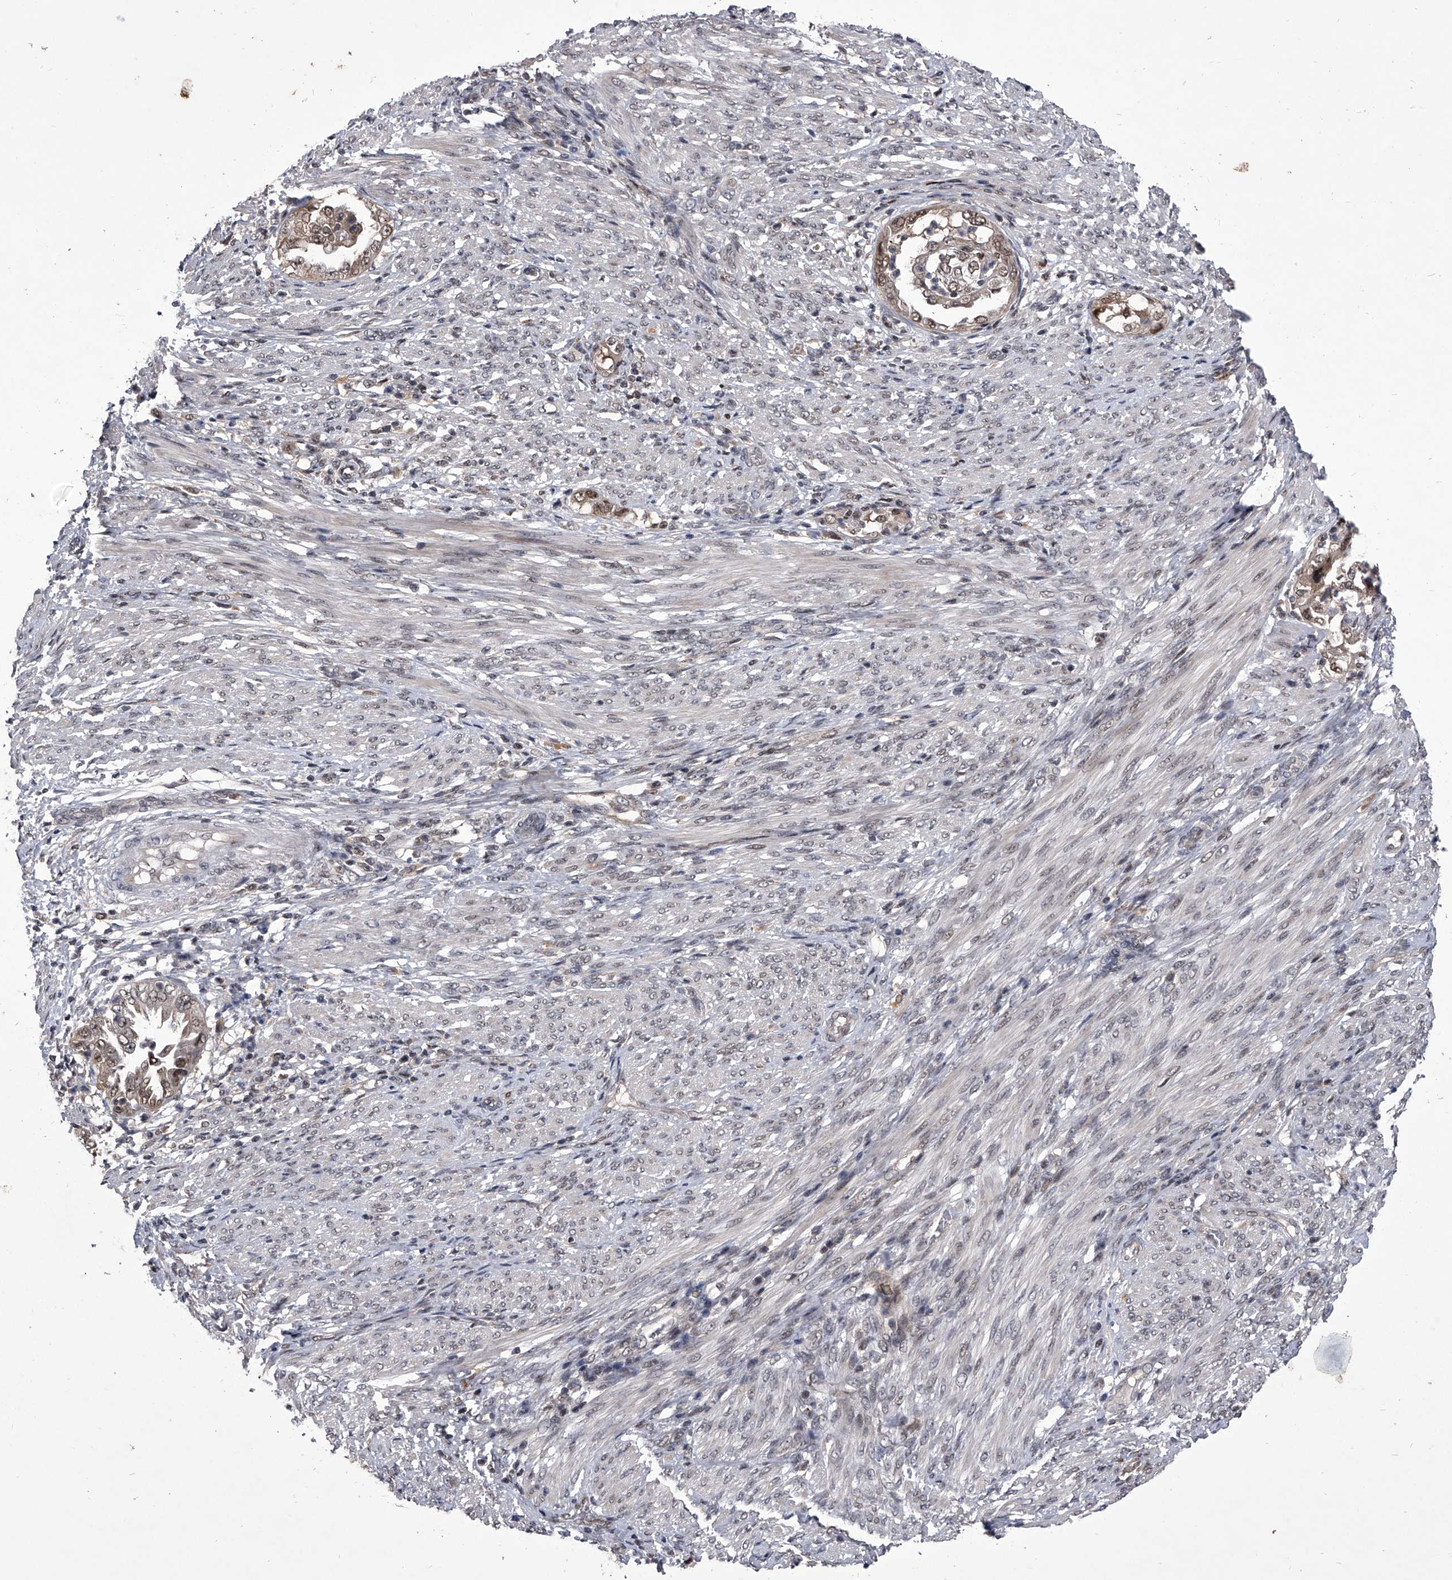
{"staining": {"intensity": "weak", "quantity": ">75%", "location": "nuclear"}, "tissue": "endometrial cancer", "cell_type": "Tumor cells", "image_type": "cancer", "snomed": [{"axis": "morphology", "description": "Adenocarcinoma, NOS"}, {"axis": "topography", "description": "Endometrium"}], "caption": "A histopathology image of human endometrial cancer (adenocarcinoma) stained for a protein reveals weak nuclear brown staining in tumor cells.", "gene": "CMTR1", "patient": {"sex": "female", "age": 85}}